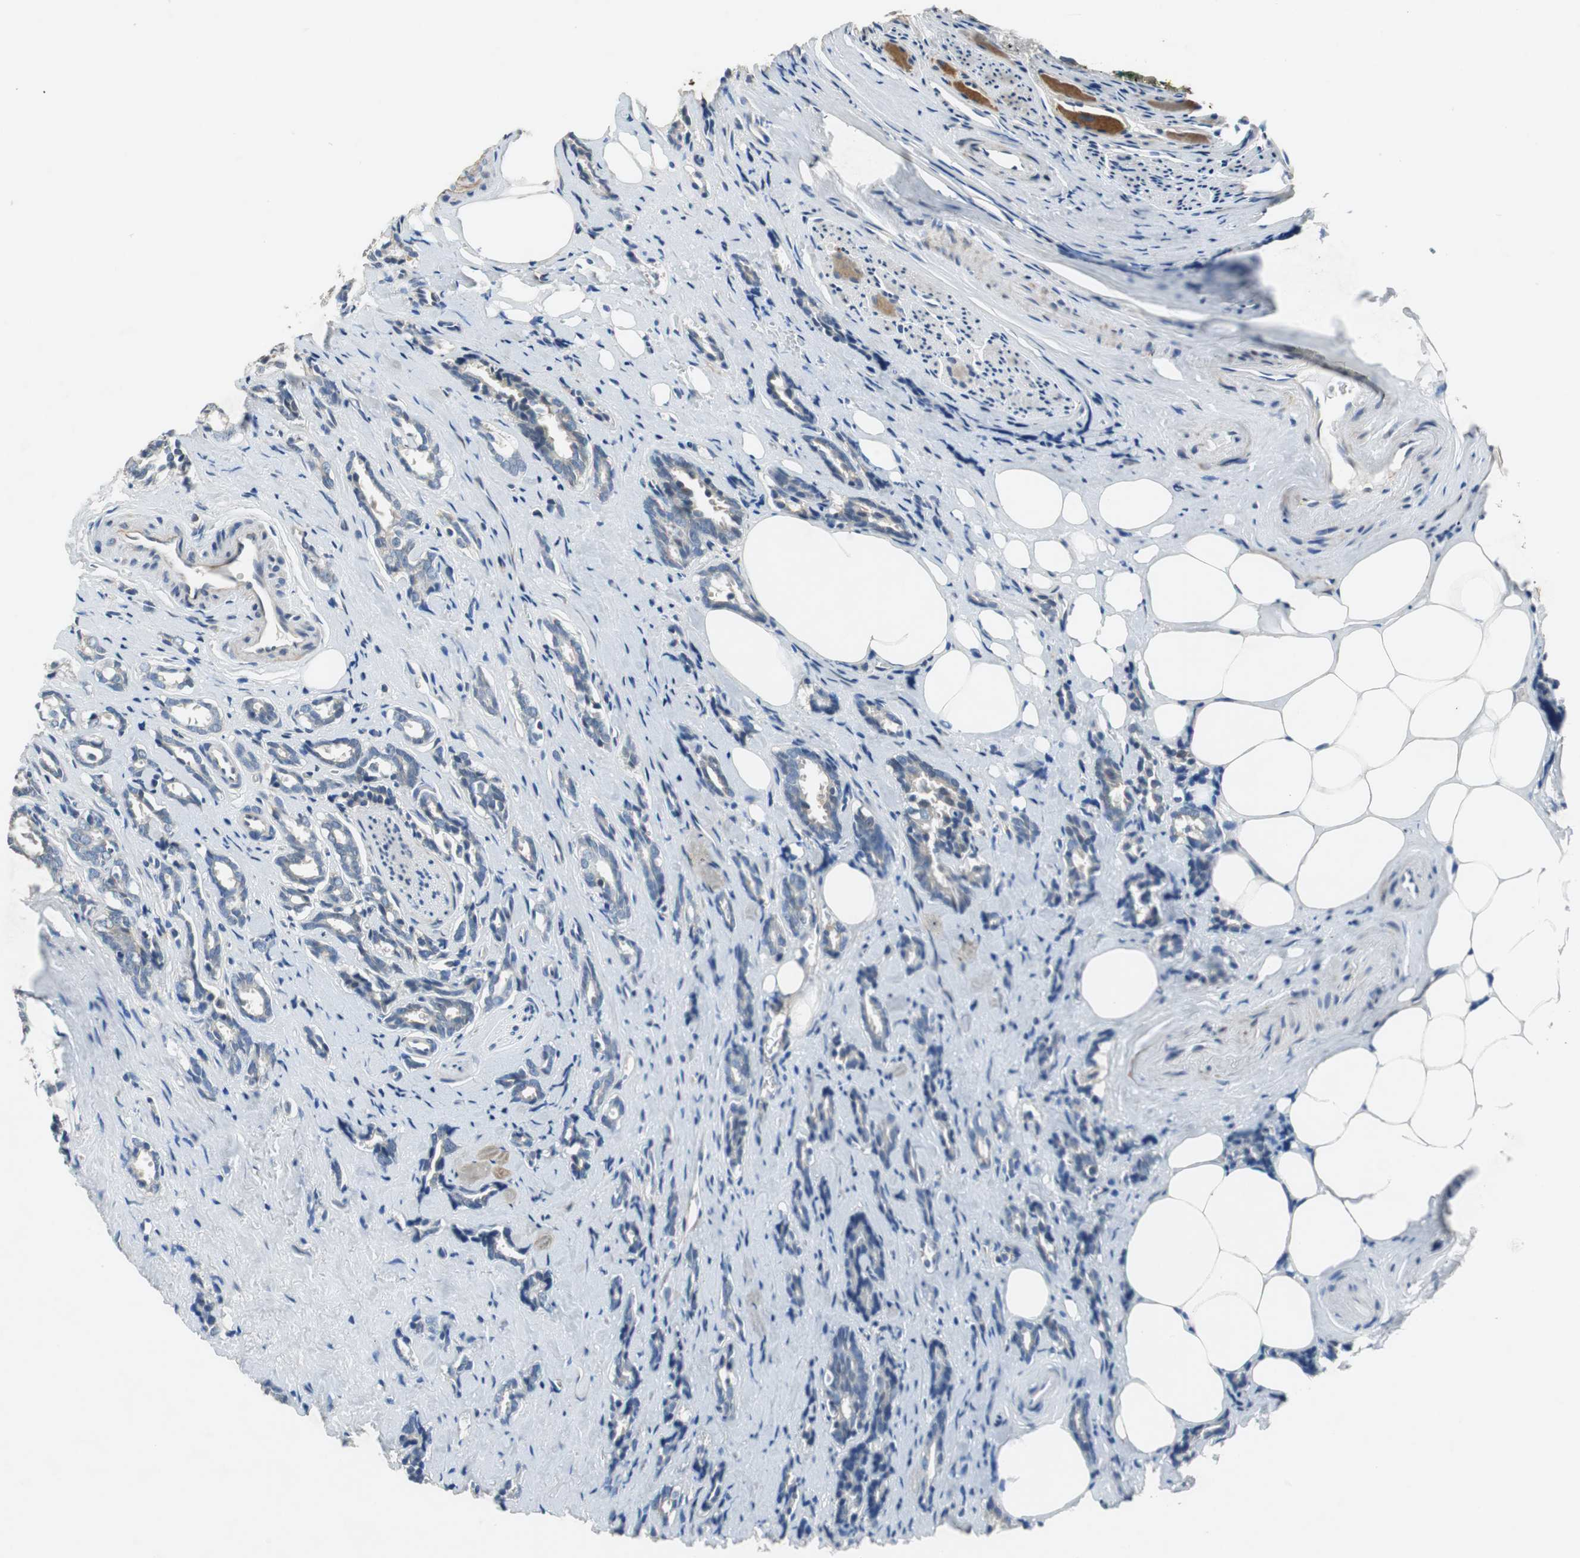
{"staining": {"intensity": "negative", "quantity": "none", "location": "none"}, "tissue": "prostate cancer", "cell_type": "Tumor cells", "image_type": "cancer", "snomed": [{"axis": "morphology", "description": "Adenocarcinoma, High grade"}, {"axis": "topography", "description": "Prostate"}], "caption": "This is an immunohistochemistry (IHC) image of high-grade adenocarcinoma (prostate). There is no expression in tumor cells.", "gene": "ALDH4A1", "patient": {"sex": "male", "age": 67}}